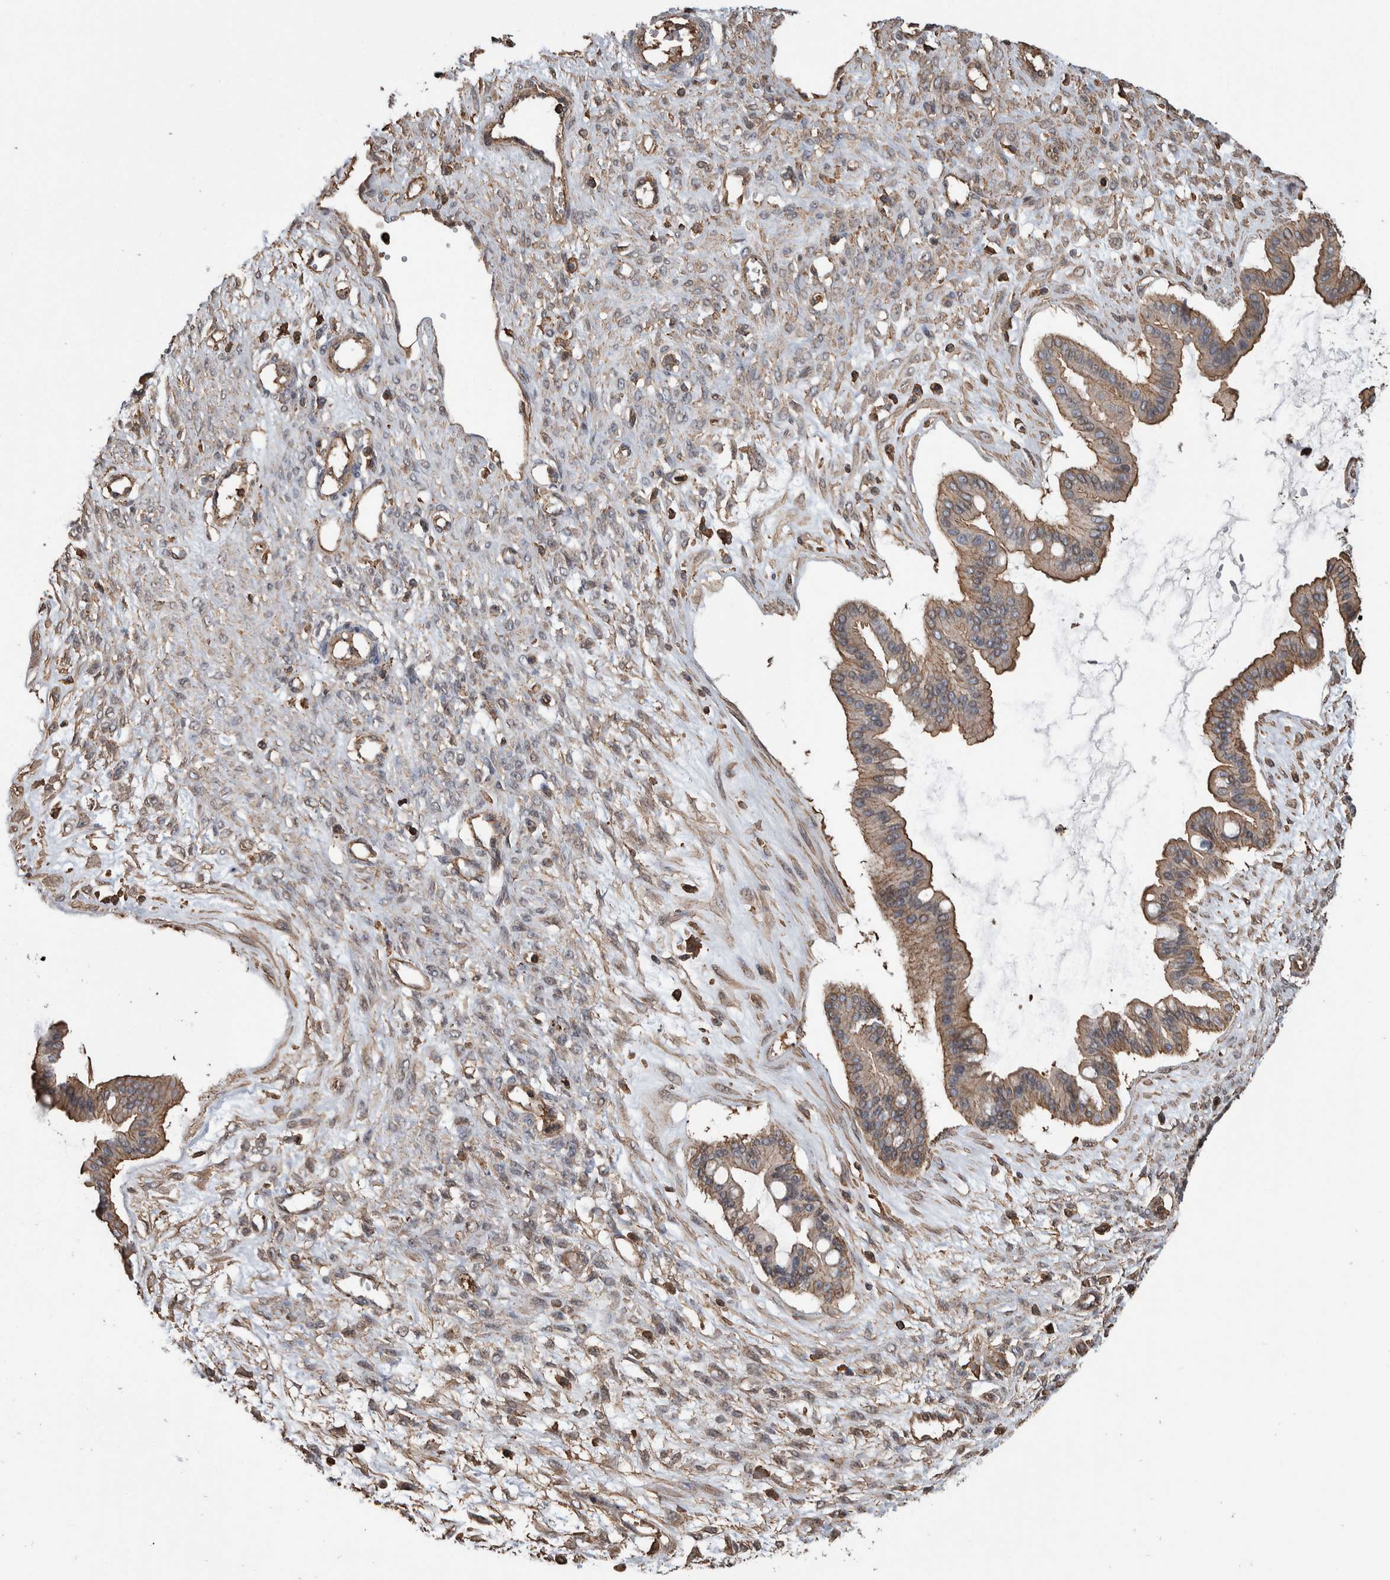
{"staining": {"intensity": "moderate", "quantity": ">75%", "location": "cytoplasmic/membranous"}, "tissue": "ovarian cancer", "cell_type": "Tumor cells", "image_type": "cancer", "snomed": [{"axis": "morphology", "description": "Cystadenocarcinoma, mucinous, NOS"}, {"axis": "topography", "description": "Ovary"}], "caption": "The photomicrograph displays a brown stain indicating the presence of a protein in the cytoplasmic/membranous of tumor cells in mucinous cystadenocarcinoma (ovarian).", "gene": "ENPP2", "patient": {"sex": "female", "age": 73}}